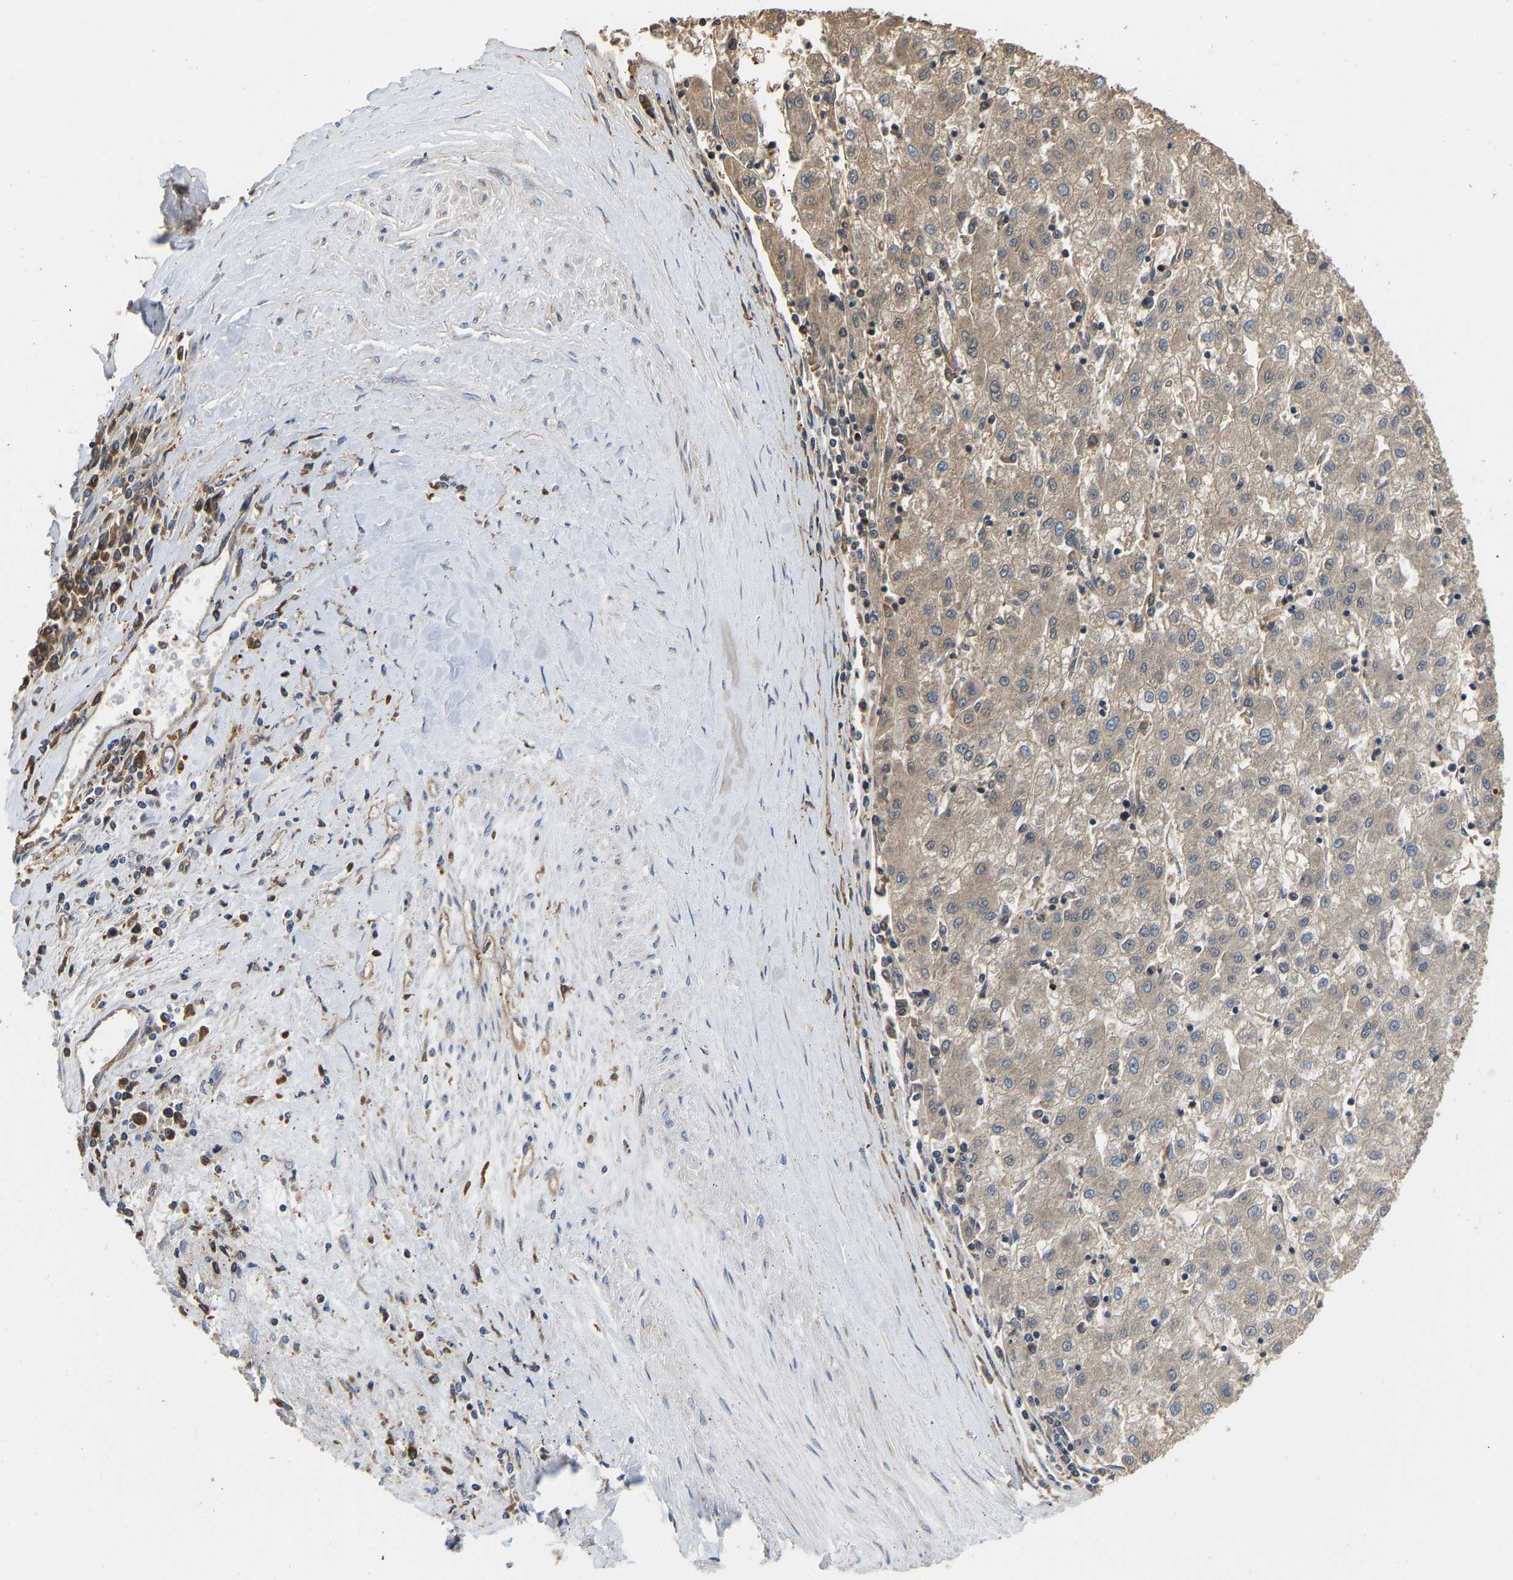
{"staining": {"intensity": "weak", "quantity": ">75%", "location": "cytoplasmic/membranous"}, "tissue": "liver cancer", "cell_type": "Tumor cells", "image_type": "cancer", "snomed": [{"axis": "morphology", "description": "Carcinoma, Hepatocellular, NOS"}, {"axis": "topography", "description": "Liver"}], "caption": "Human liver hepatocellular carcinoma stained with a protein marker displays weak staining in tumor cells.", "gene": "FLNB", "patient": {"sex": "male", "age": 72}}